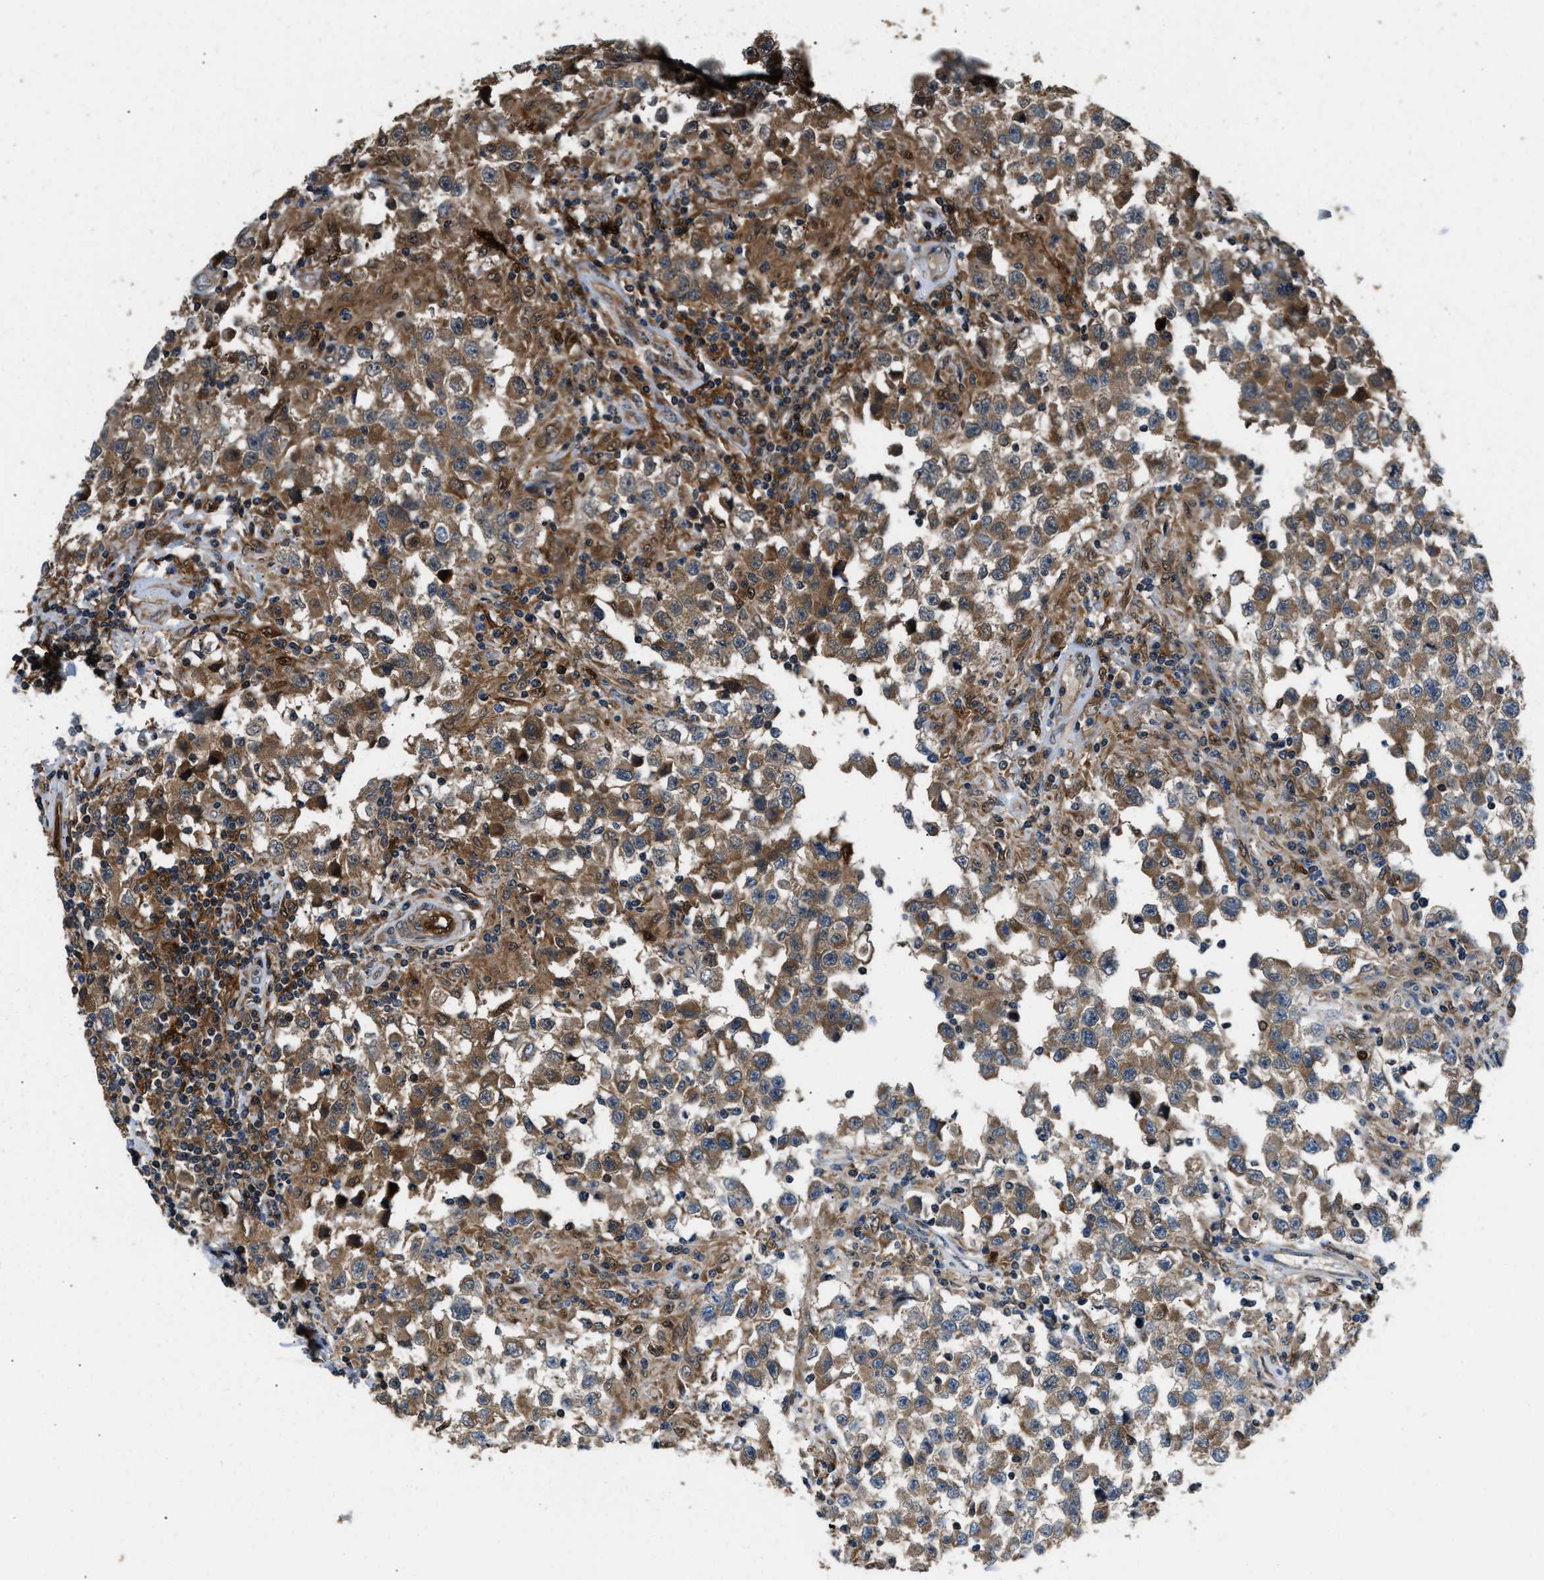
{"staining": {"intensity": "moderate", "quantity": ">75%", "location": "cytoplasmic/membranous"}, "tissue": "testis cancer", "cell_type": "Tumor cells", "image_type": "cancer", "snomed": [{"axis": "morphology", "description": "Carcinoma, Embryonal, NOS"}, {"axis": "topography", "description": "Testis"}], "caption": "Protein staining of testis cancer (embryonal carcinoma) tissue displays moderate cytoplasmic/membranous positivity in about >75% of tumor cells.", "gene": "PPA1", "patient": {"sex": "male", "age": 21}}